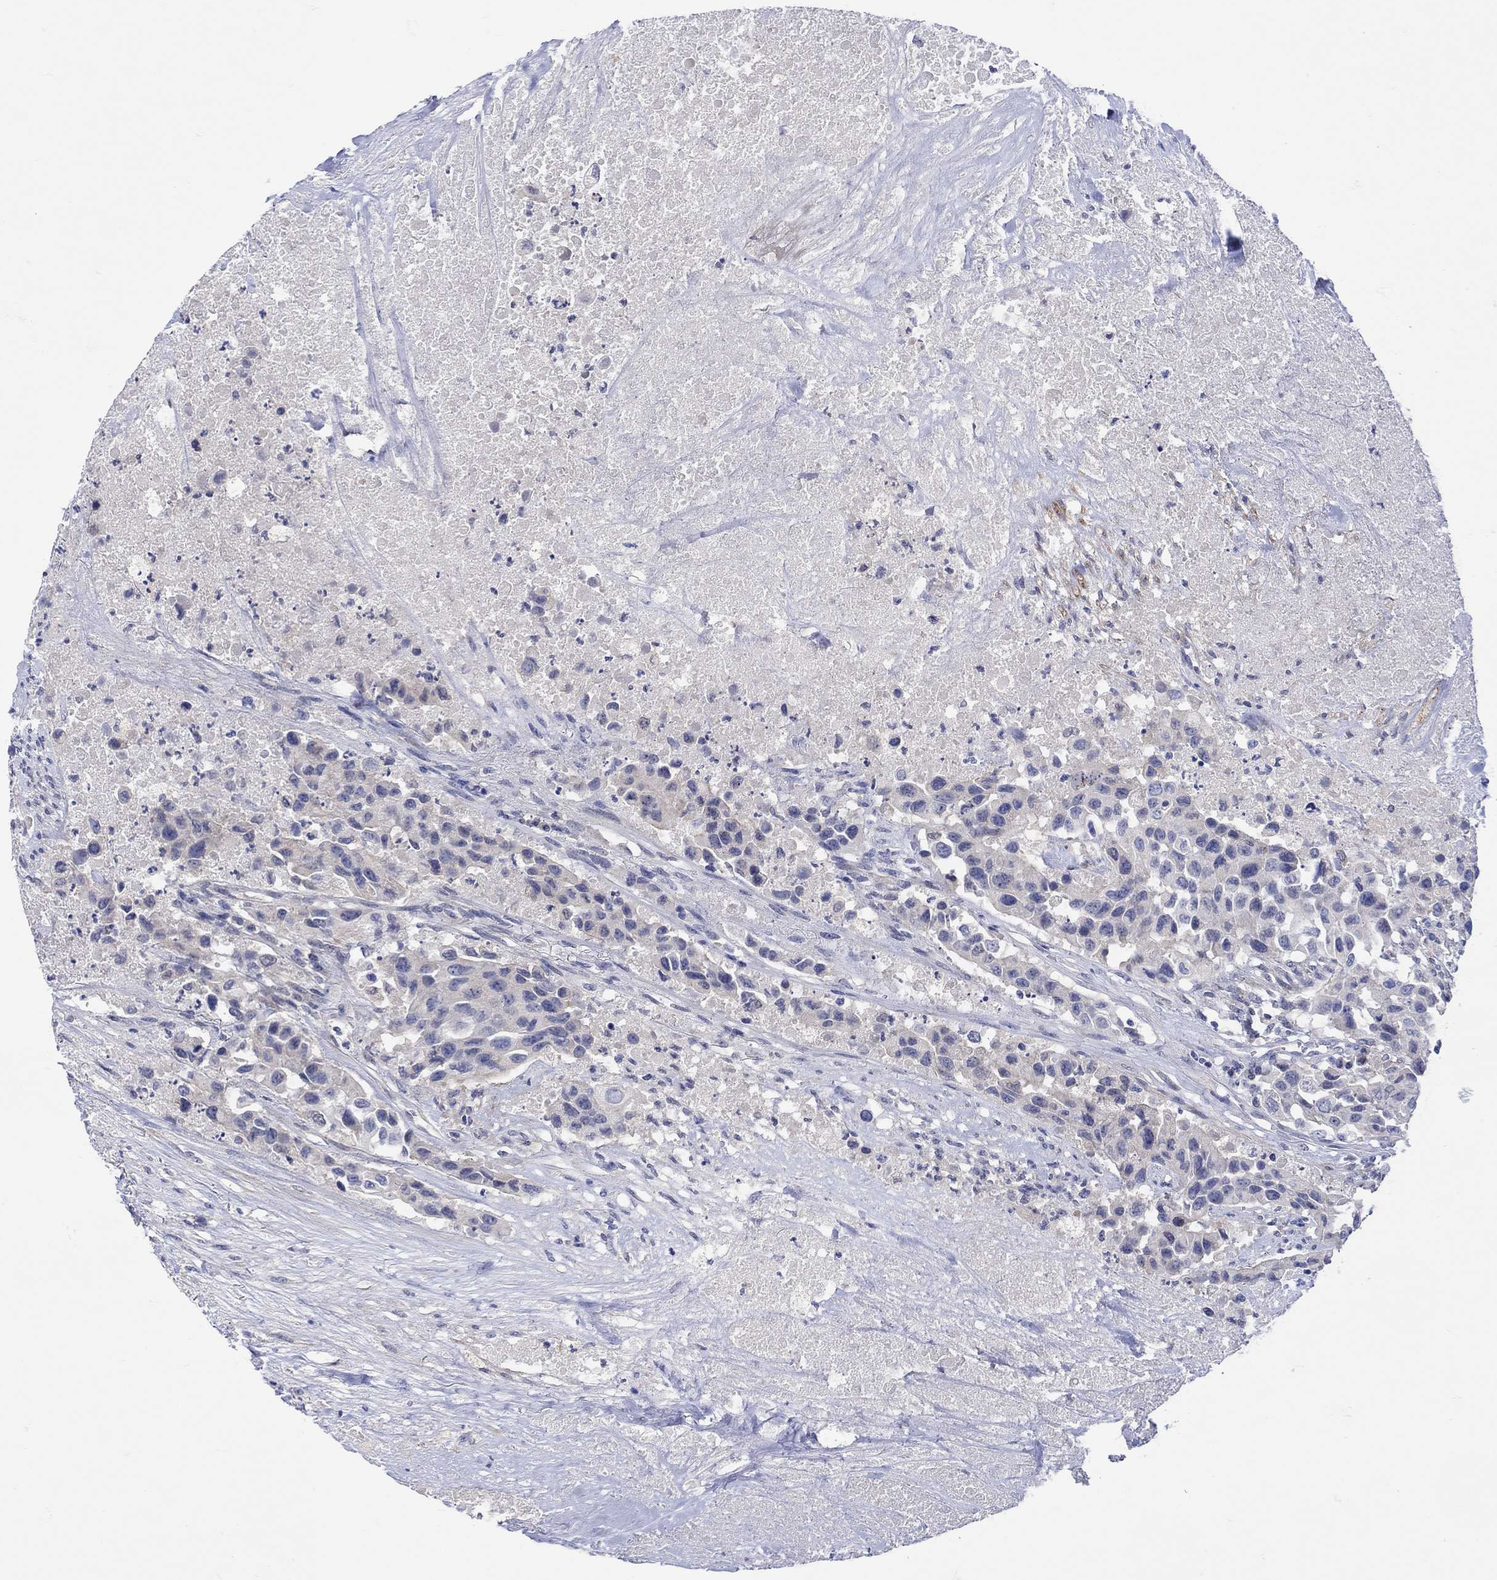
{"staining": {"intensity": "negative", "quantity": "none", "location": "none"}, "tissue": "urothelial cancer", "cell_type": "Tumor cells", "image_type": "cancer", "snomed": [{"axis": "morphology", "description": "Urothelial carcinoma, High grade"}, {"axis": "topography", "description": "Urinary bladder"}], "caption": "Immunohistochemistry of urothelial cancer shows no staining in tumor cells.", "gene": "MSI1", "patient": {"sex": "female", "age": 73}}